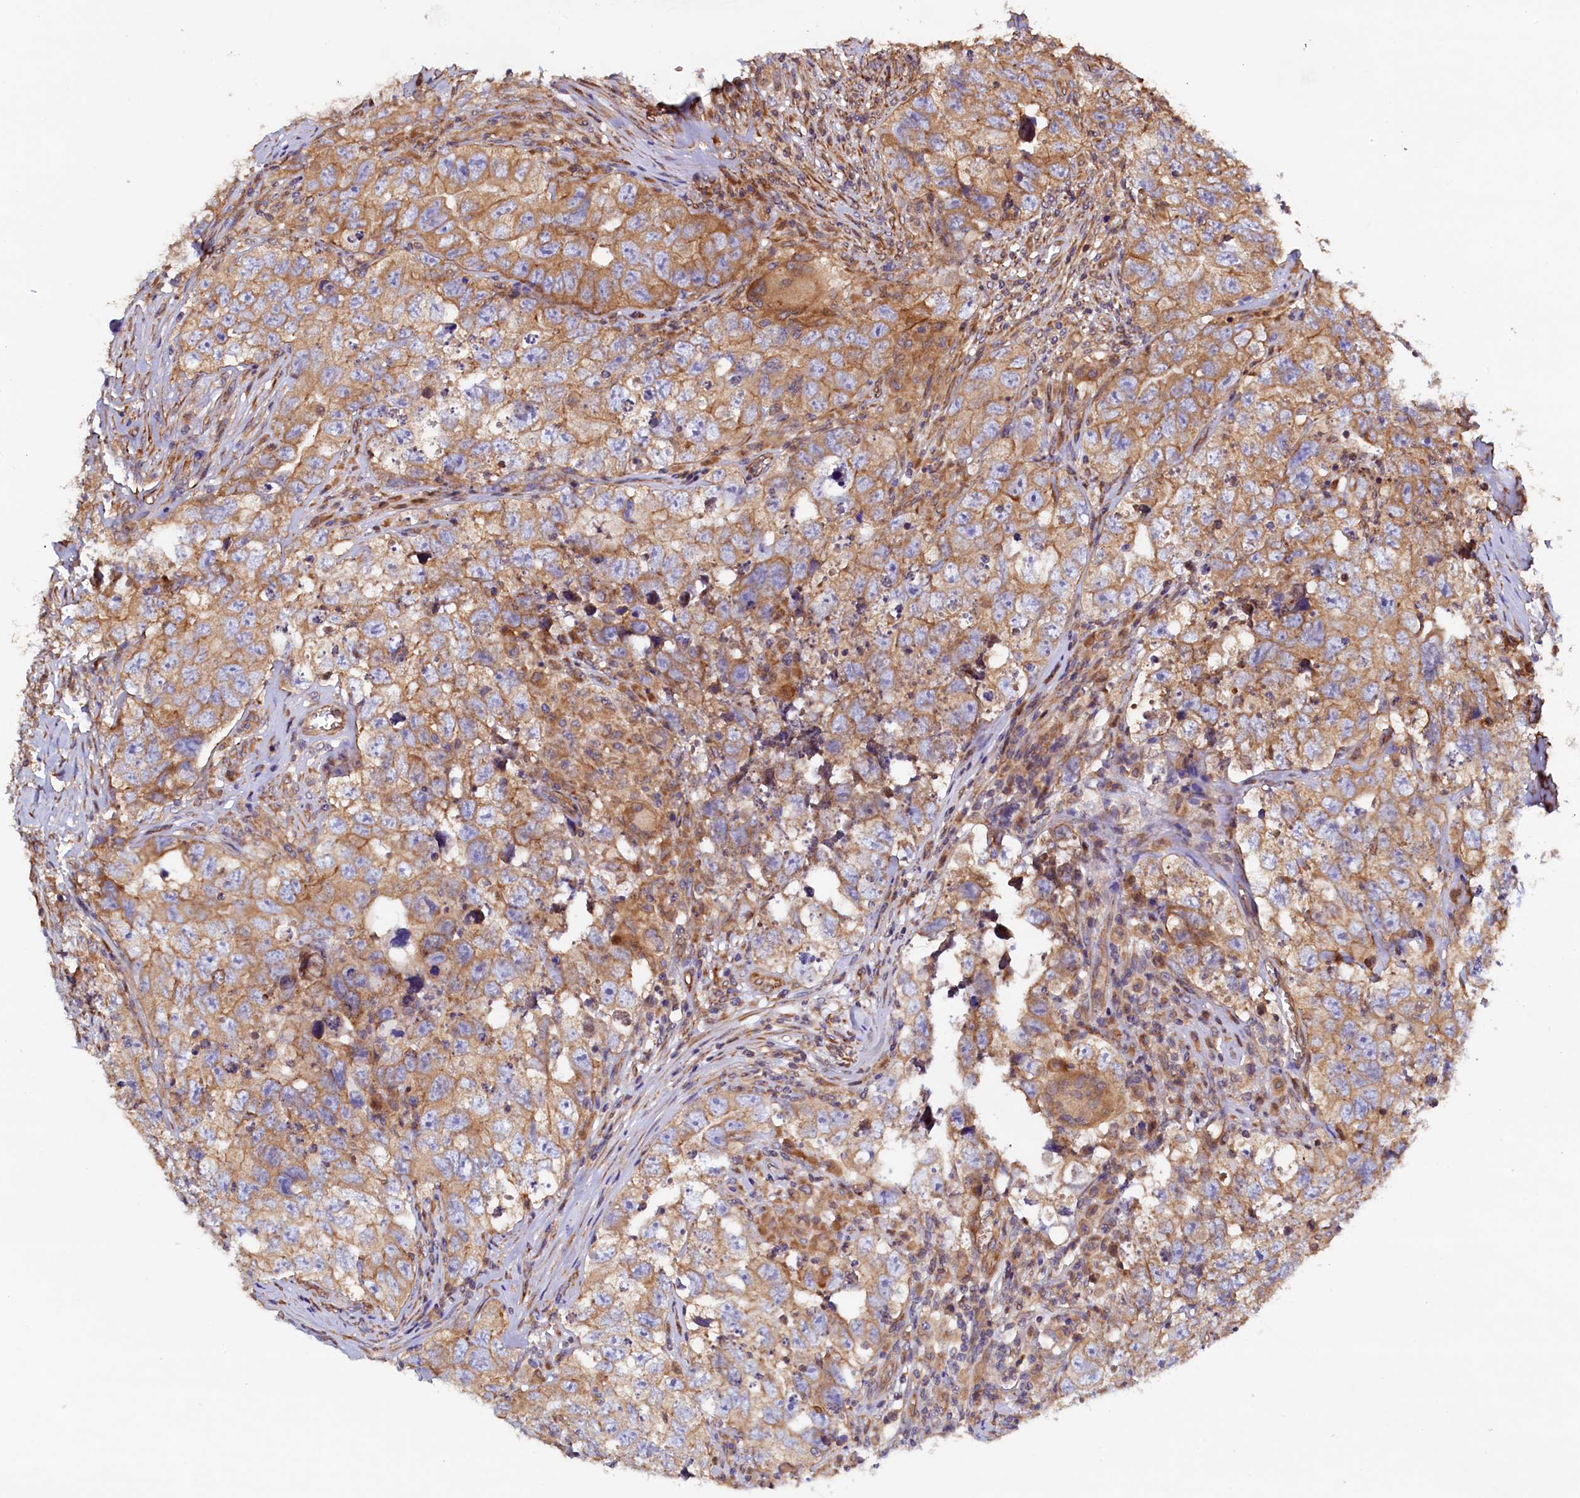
{"staining": {"intensity": "moderate", "quantity": ">75%", "location": "cytoplasmic/membranous"}, "tissue": "testis cancer", "cell_type": "Tumor cells", "image_type": "cancer", "snomed": [{"axis": "morphology", "description": "Seminoma, NOS"}, {"axis": "morphology", "description": "Carcinoma, Embryonal, NOS"}, {"axis": "topography", "description": "Testis"}], "caption": "Protein staining of testis embryonal carcinoma tissue reveals moderate cytoplasmic/membranous staining in about >75% of tumor cells.", "gene": "ATXN2L", "patient": {"sex": "male", "age": 43}}